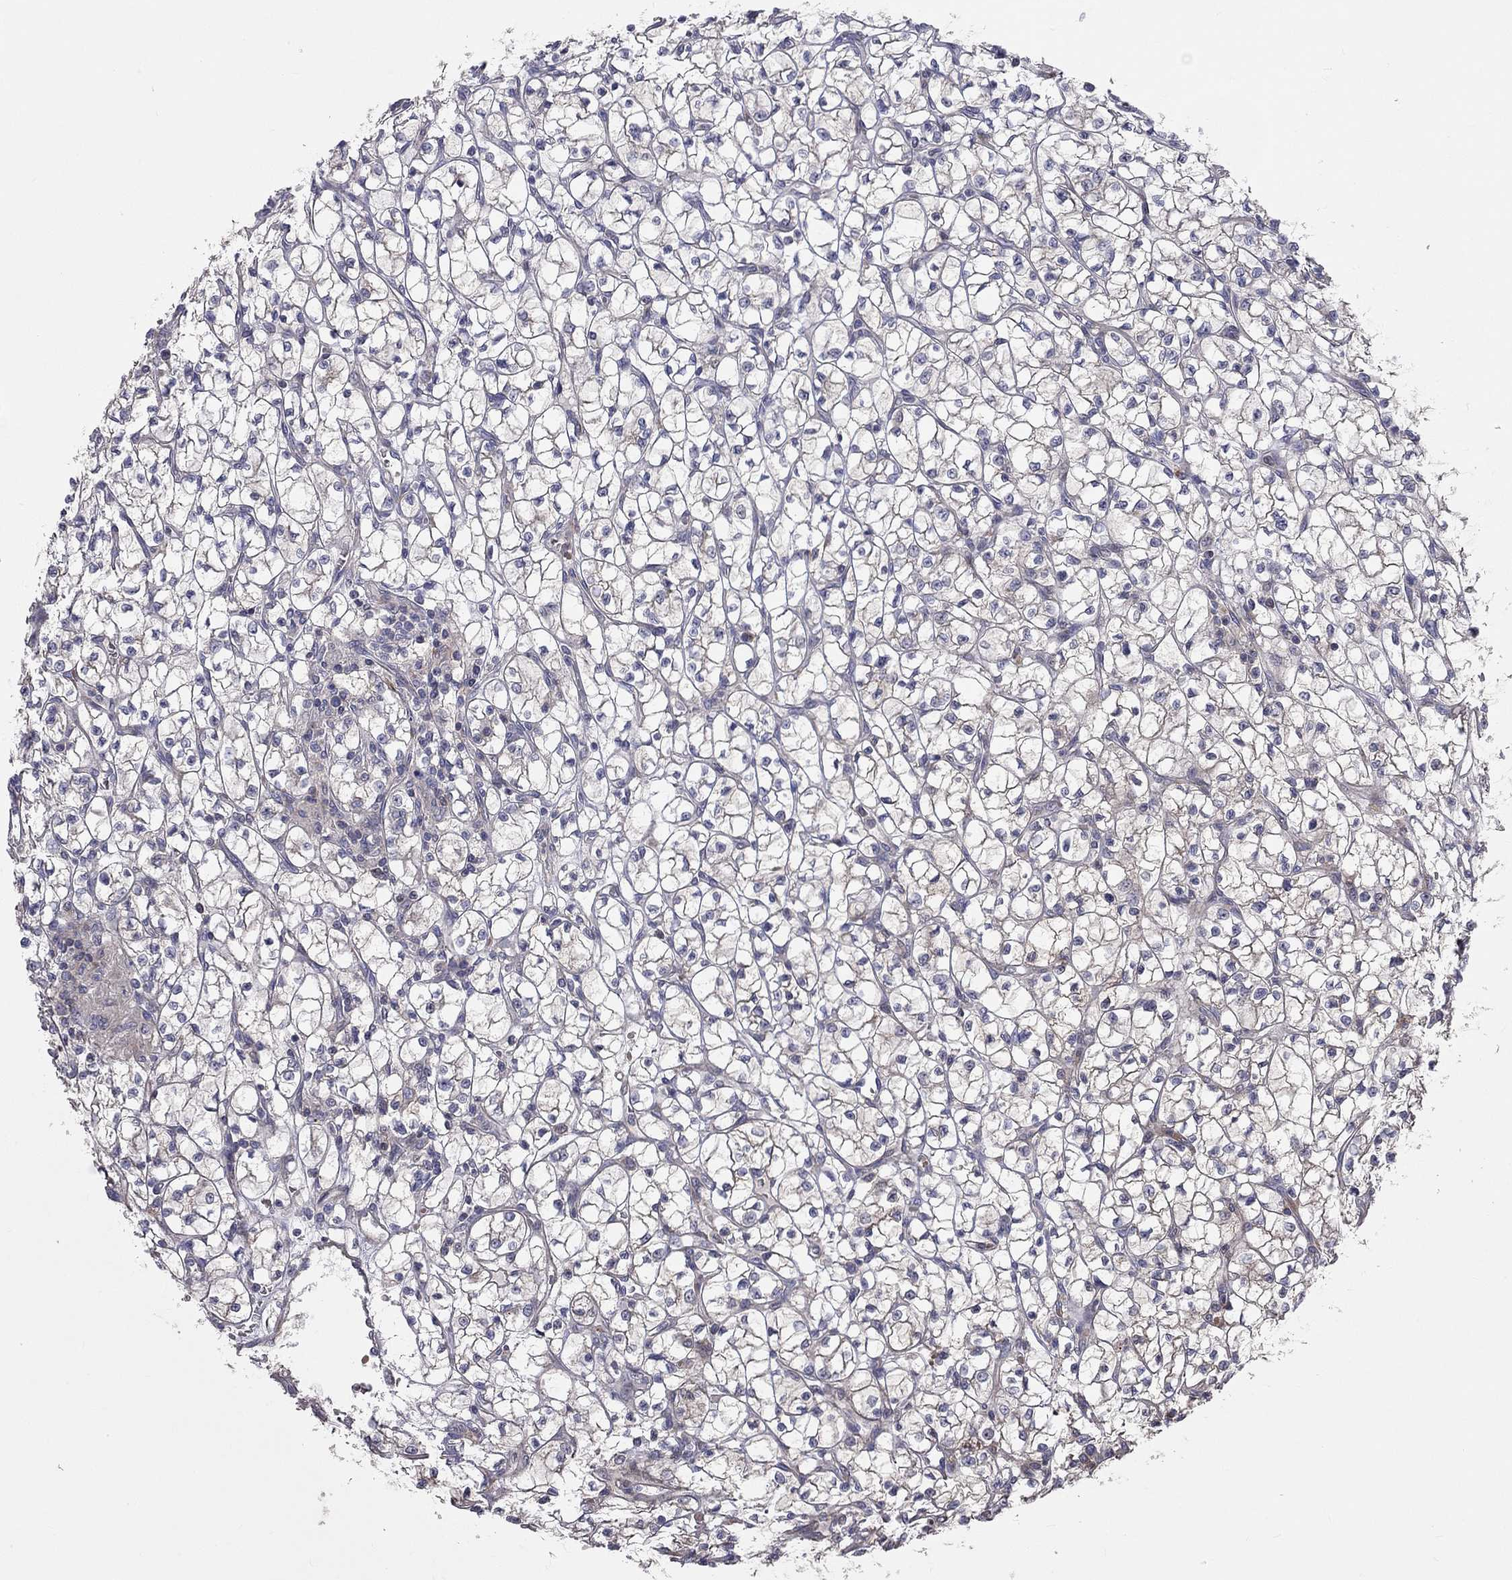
{"staining": {"intensity": "weak", "quantity": "<25%", "location": "cytoplasmic/membranous"}, "tissue": "renal cancer", "cell_type": "Tumor cells", "image_type": "cancer", "snomed": [{"axis": "morphology", "description": "Adenocarcinoma, NOS"}, {"axis": "topography", "description": "Kidney"}], "caption": "A photomicrograph of human adenocarcinoma (renal) is negative for staining in tumor cells.", "gene": "KANSL1L", "patient": {"sex": "female", "age": 64}}